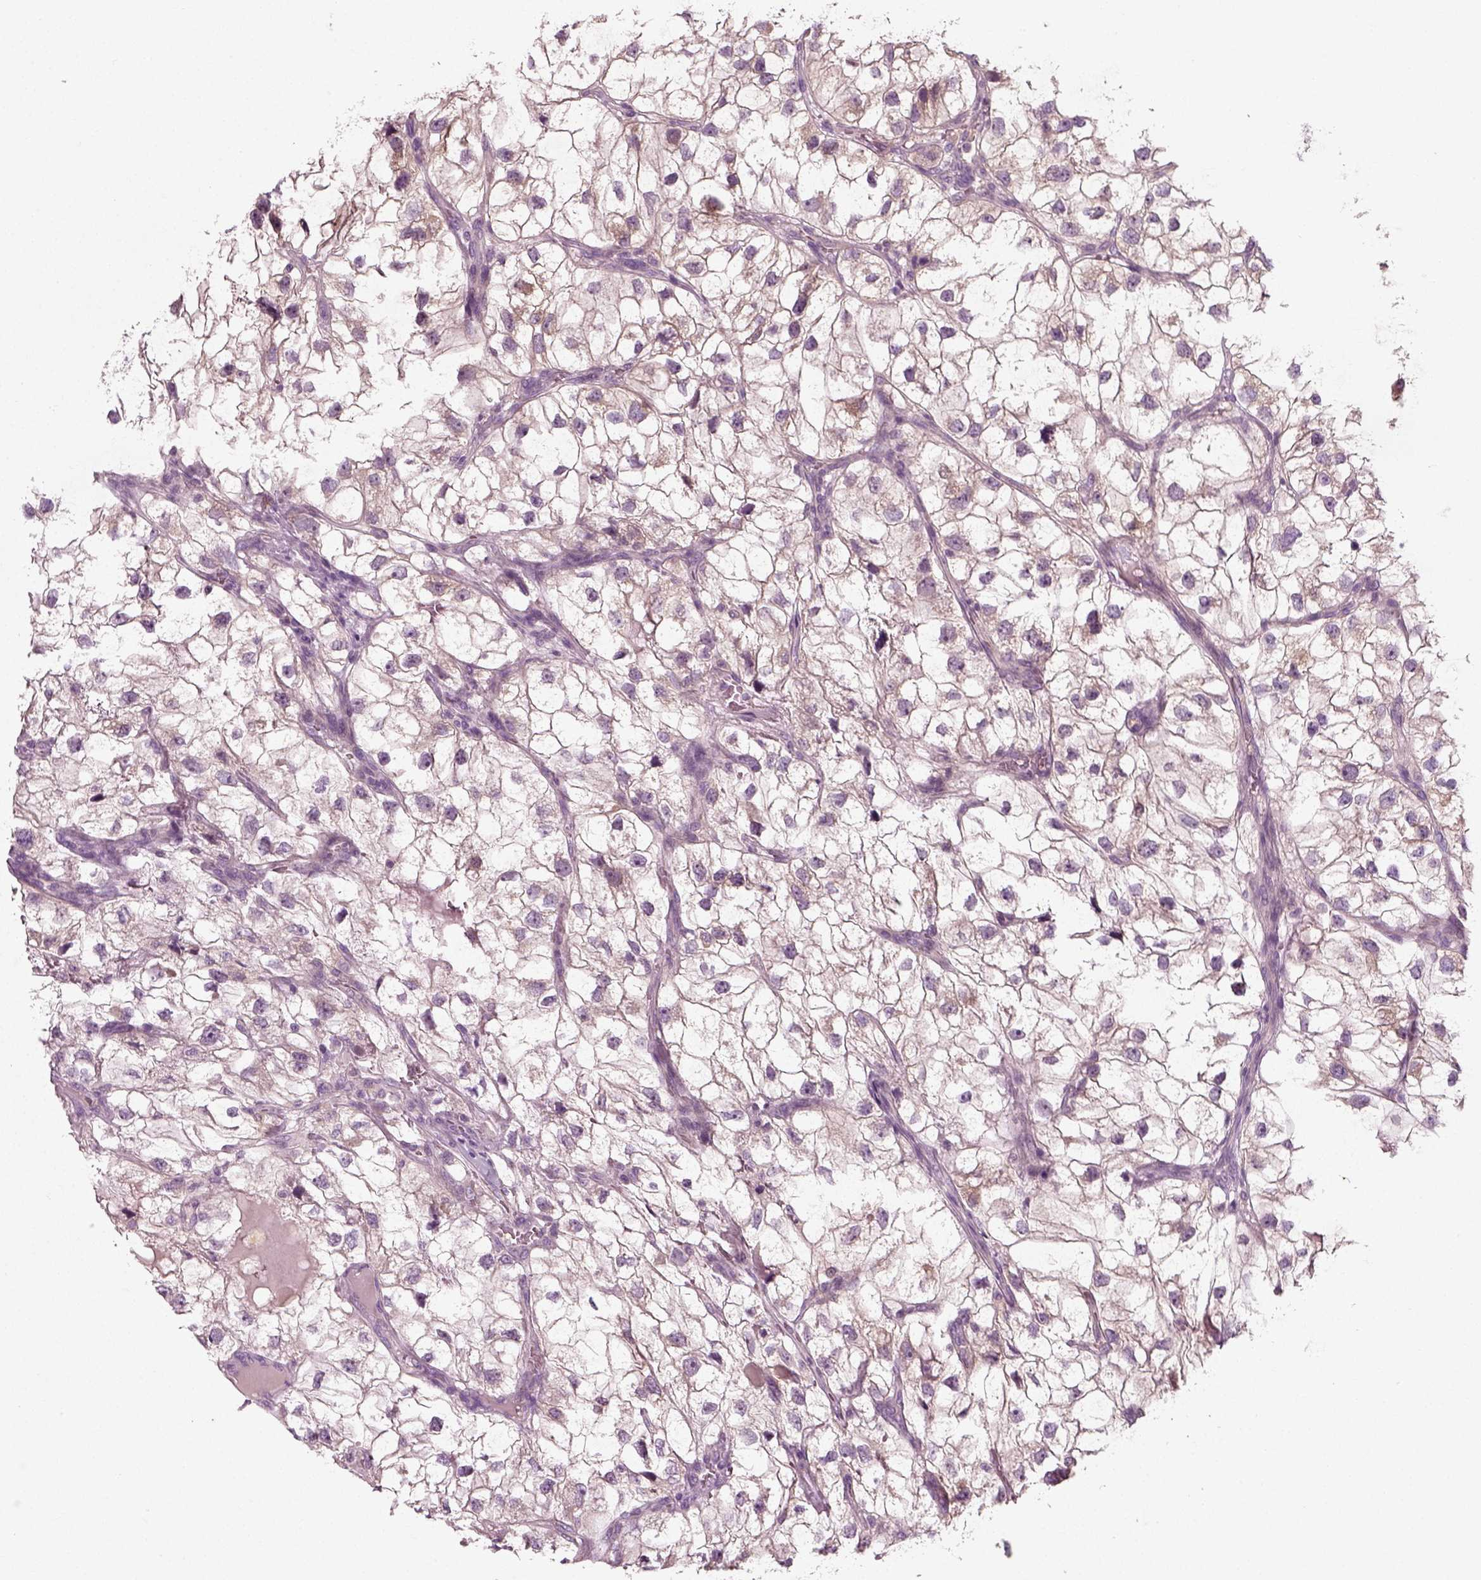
{"staining": {"intensity": "weak", "quantity": ">75%", "location": "cytoplasmic/membranous"}, "tissue": "renal cancer", "cell_type": "Tumor cells", "image_type": "cancer", "snomed": [{"axis": "morphology", "description": "Adenocarcinoma, NOS"}, {"axis": "topography", "description": "Kidney"}], "caption": "Immunohistochemical staining of adenocarcinoma (renal) displays low levels of weak cytoplasmic/membranous protein staining in about >75% of tumor cells. Using DAB (brown) and hematoxylin (blue) stains, captured at high magnification using brightfield microscopy.", "gene": "RND2", "patient": {"sex": "male", "age": 59}}